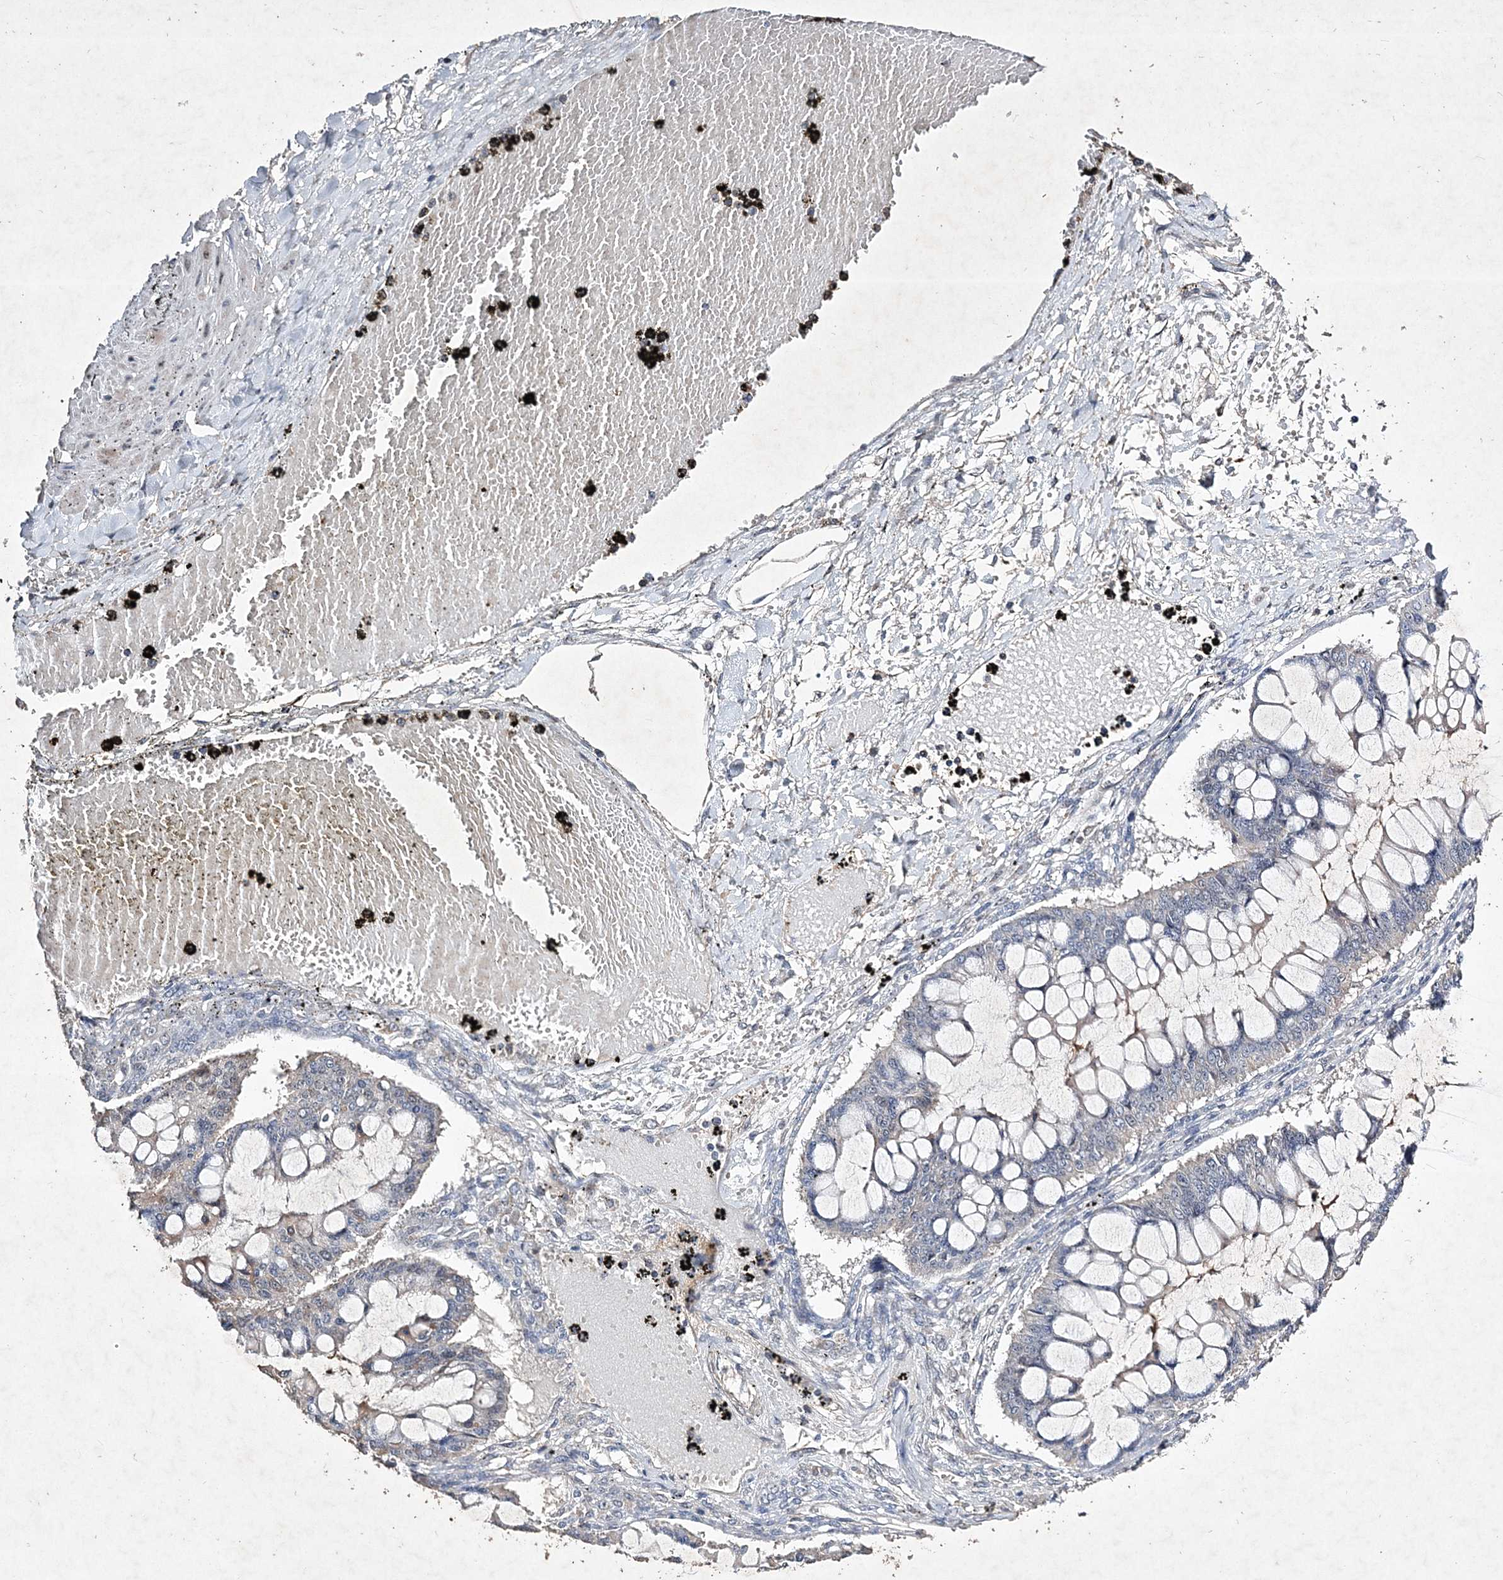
{"staining": {"intensity": "negative", "quantity": "none", "location": "none"}, "tissue": "ovarian cancer", "cell_type": "Tumor cells", "image_type": "cancer", "snomed": [{"axis": "morphology", "description": "Cystadenocarcinoma, mucinous, NOS"}, {"axis": "topography", "description": "Ovary"}], "caption": "This is a micrograph of IHC staining of ovarian mucinous cystadenocarcinoma, which shows no positivity in tumor cells.", "gene": "C3orf38", "patient": {"sex": "female", "age": 73}}